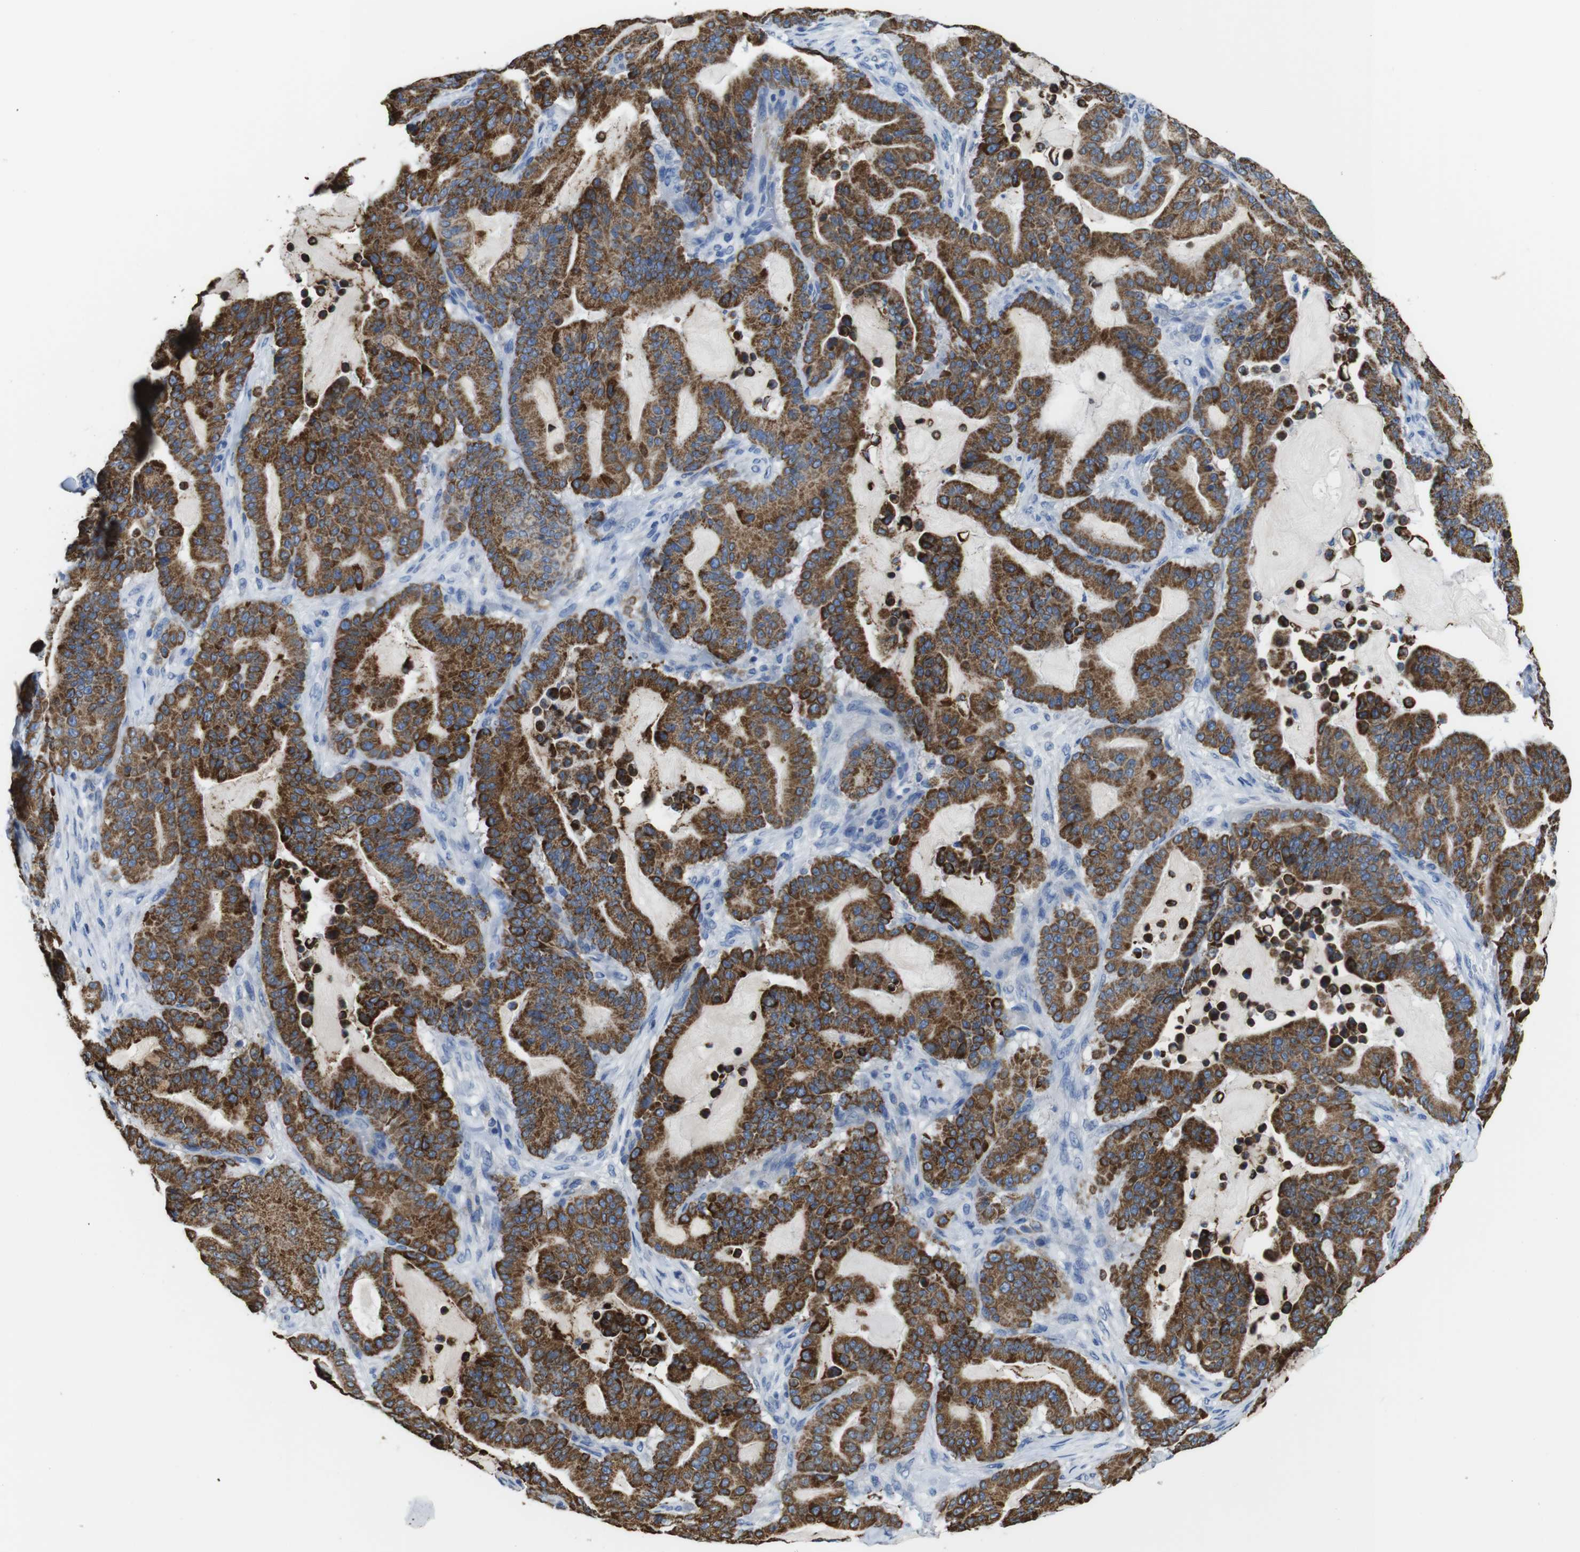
{"staining": {"intensity": "strong", "quantity": "25%-75%", "location": "cytoplasmic/membranous"}, "tissue": "pancreatic cancer", "cell_type": "Tumor cells", "image_type": "cancer", "snomed": [{"axis": "morphology", "description": "Adenocarcinoma, NOS"}, {"axis": "topography", "description": "Pancreas"}], "caption": "The histopathology image exhibits staining of pancreatic cancer, revealing strong cytoplasmic/membranous protein staining (brown color) within tumor cells.", "gene": "MAOA", "patient": {"sex": "male", "age": 63}}